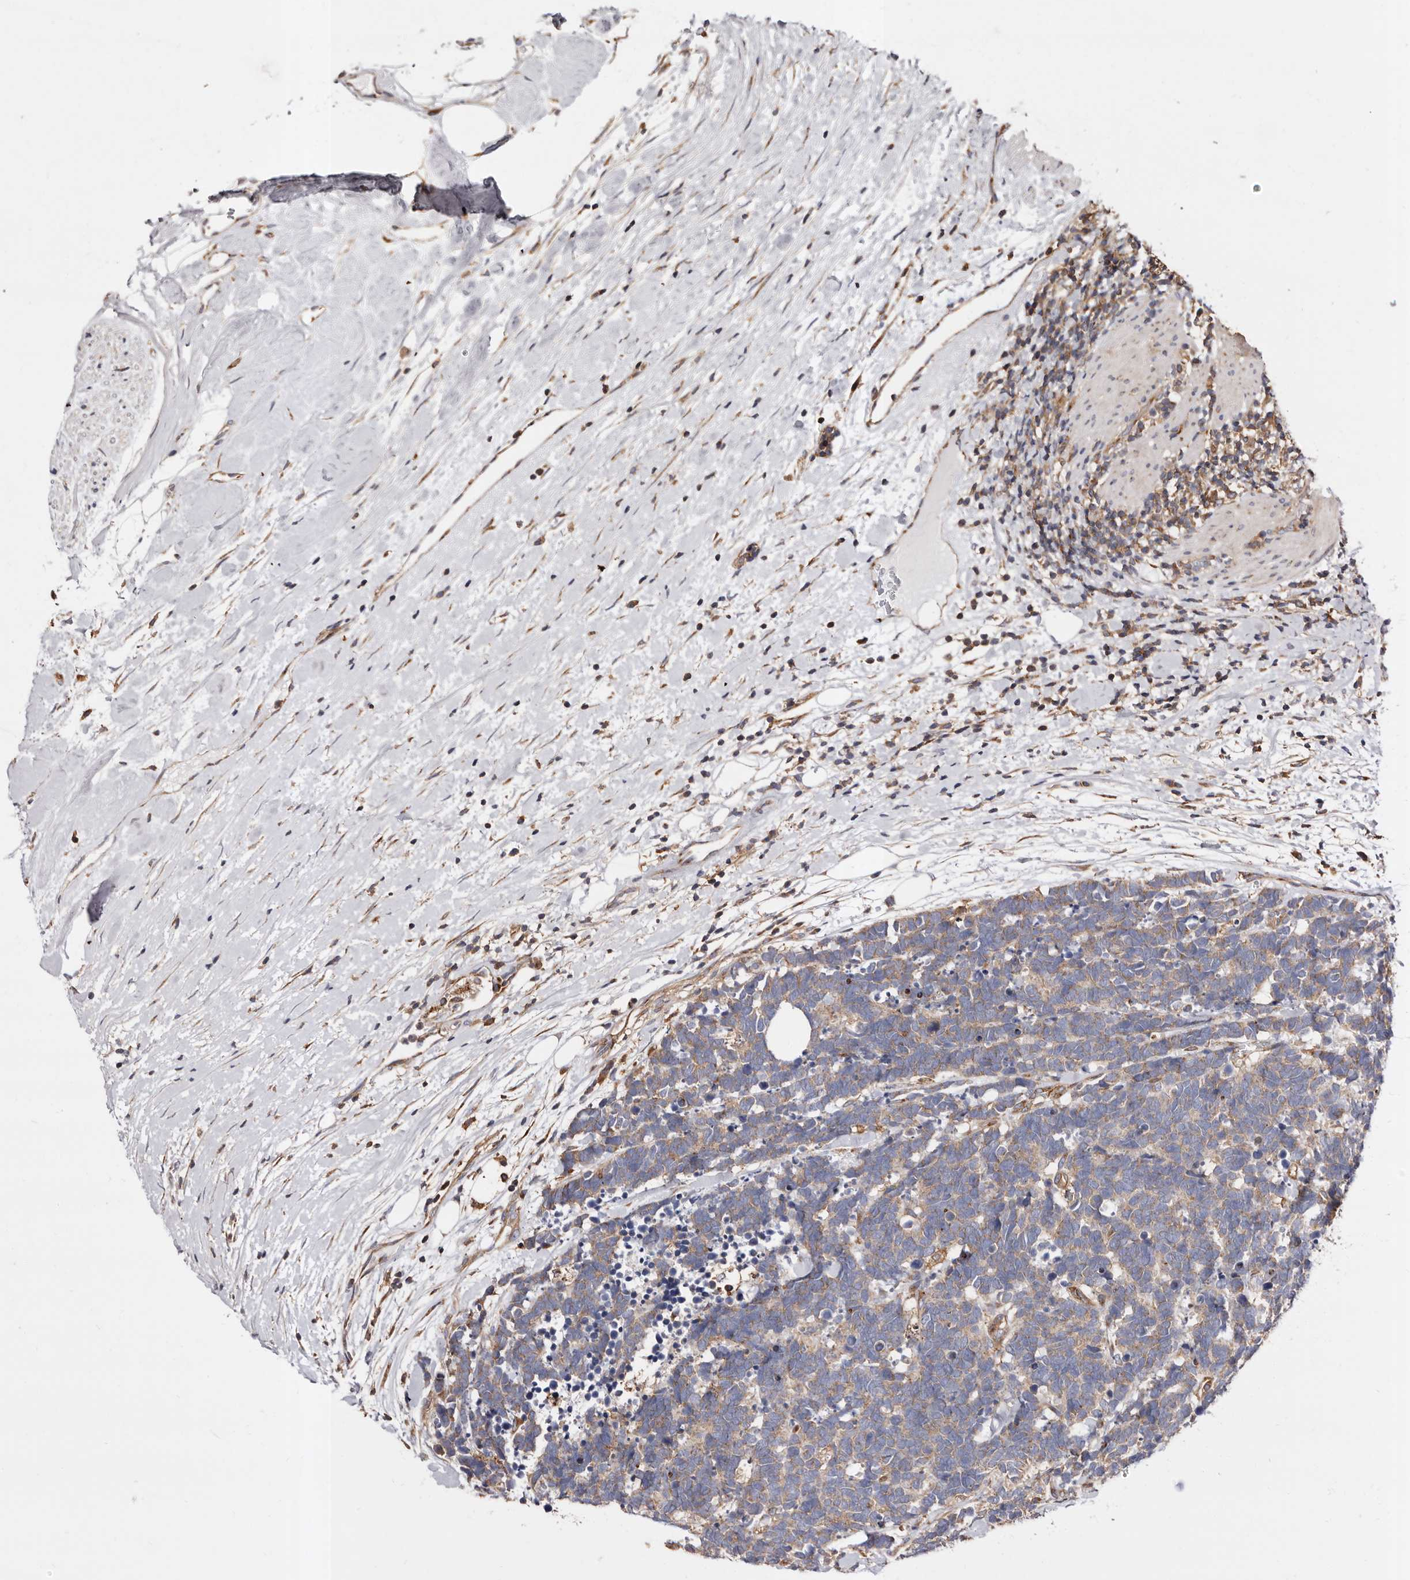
{"staining": {"intensity": "weak", "quantity": ">75%", "location": "cytoplasmic/membranous"}, "tissue": "carcinoid", "cell_type": "Tumor cells", "image_type": "cancer", "snomed": [{"axis": "morphology", "description": "Carcinoma, NOS"}, {"axis": "morphology", "description": "Carcinoid, malignant, NOS"}, {"axis": "topography", "description": "Urinary bladder"}], "caption": "Immunohistochemistry staining of carcinoid (malignant), which exhibits low levels of weak cytoplasmic/membranous staining in approximately >75% of tumor cells indicating weak cytoplasmic/membranous protein expression. The staining was performed using DAB (3,3'-diaminobenzidine) (brown) for protein detection and nuclei were counterstained in hematoxylin (blue).", "gene": "COQ8B", "patient": {"sex": "male", "age": 57}}